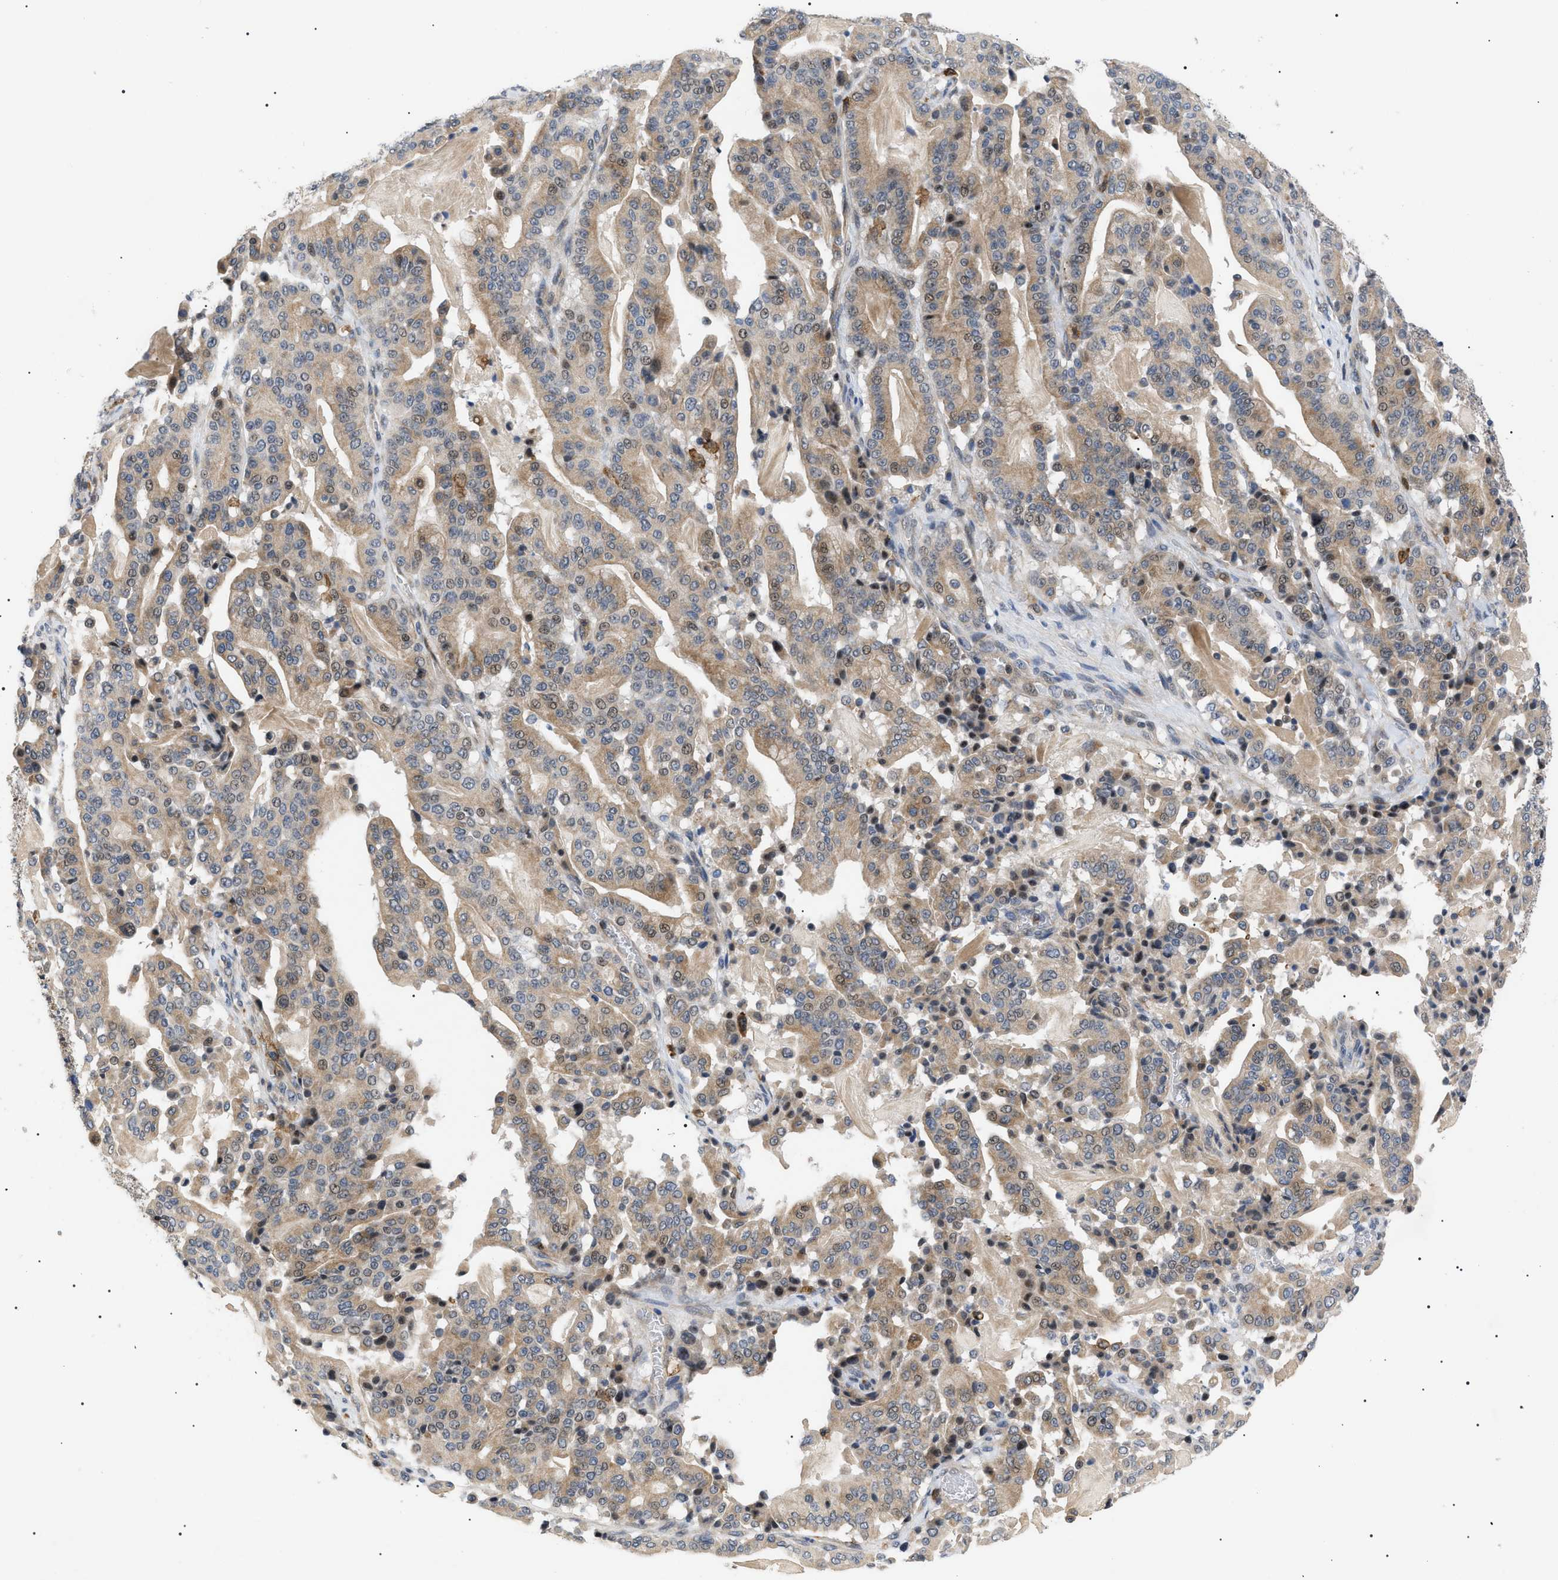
{"staining": {"intensity": "weak", "quantity": ">75%", "location": "cytoplasmic/membranous"}, "tissue": "pancreatic cancer", "cell_type": "Tumor cells", "image_type": "cancer", "snomed": [{"axis": "morphology", "description": "Adenocarcinoma, NOS"}, {"axis": "topography", "description": "Pancreas"}], "caption": "Immunohistochemical staining of pancreatic adenocarcinoma demonstrates low levels of weak cytoplasmic/membranous protein staining in about >75% of tumor cells. The staining was performed using DAB, with brown indicating positive protein expression. Nuclei are stained blue with hematoxylin.", "gene": "CD300A", "patient": {"sex": "male", "age": 63}}